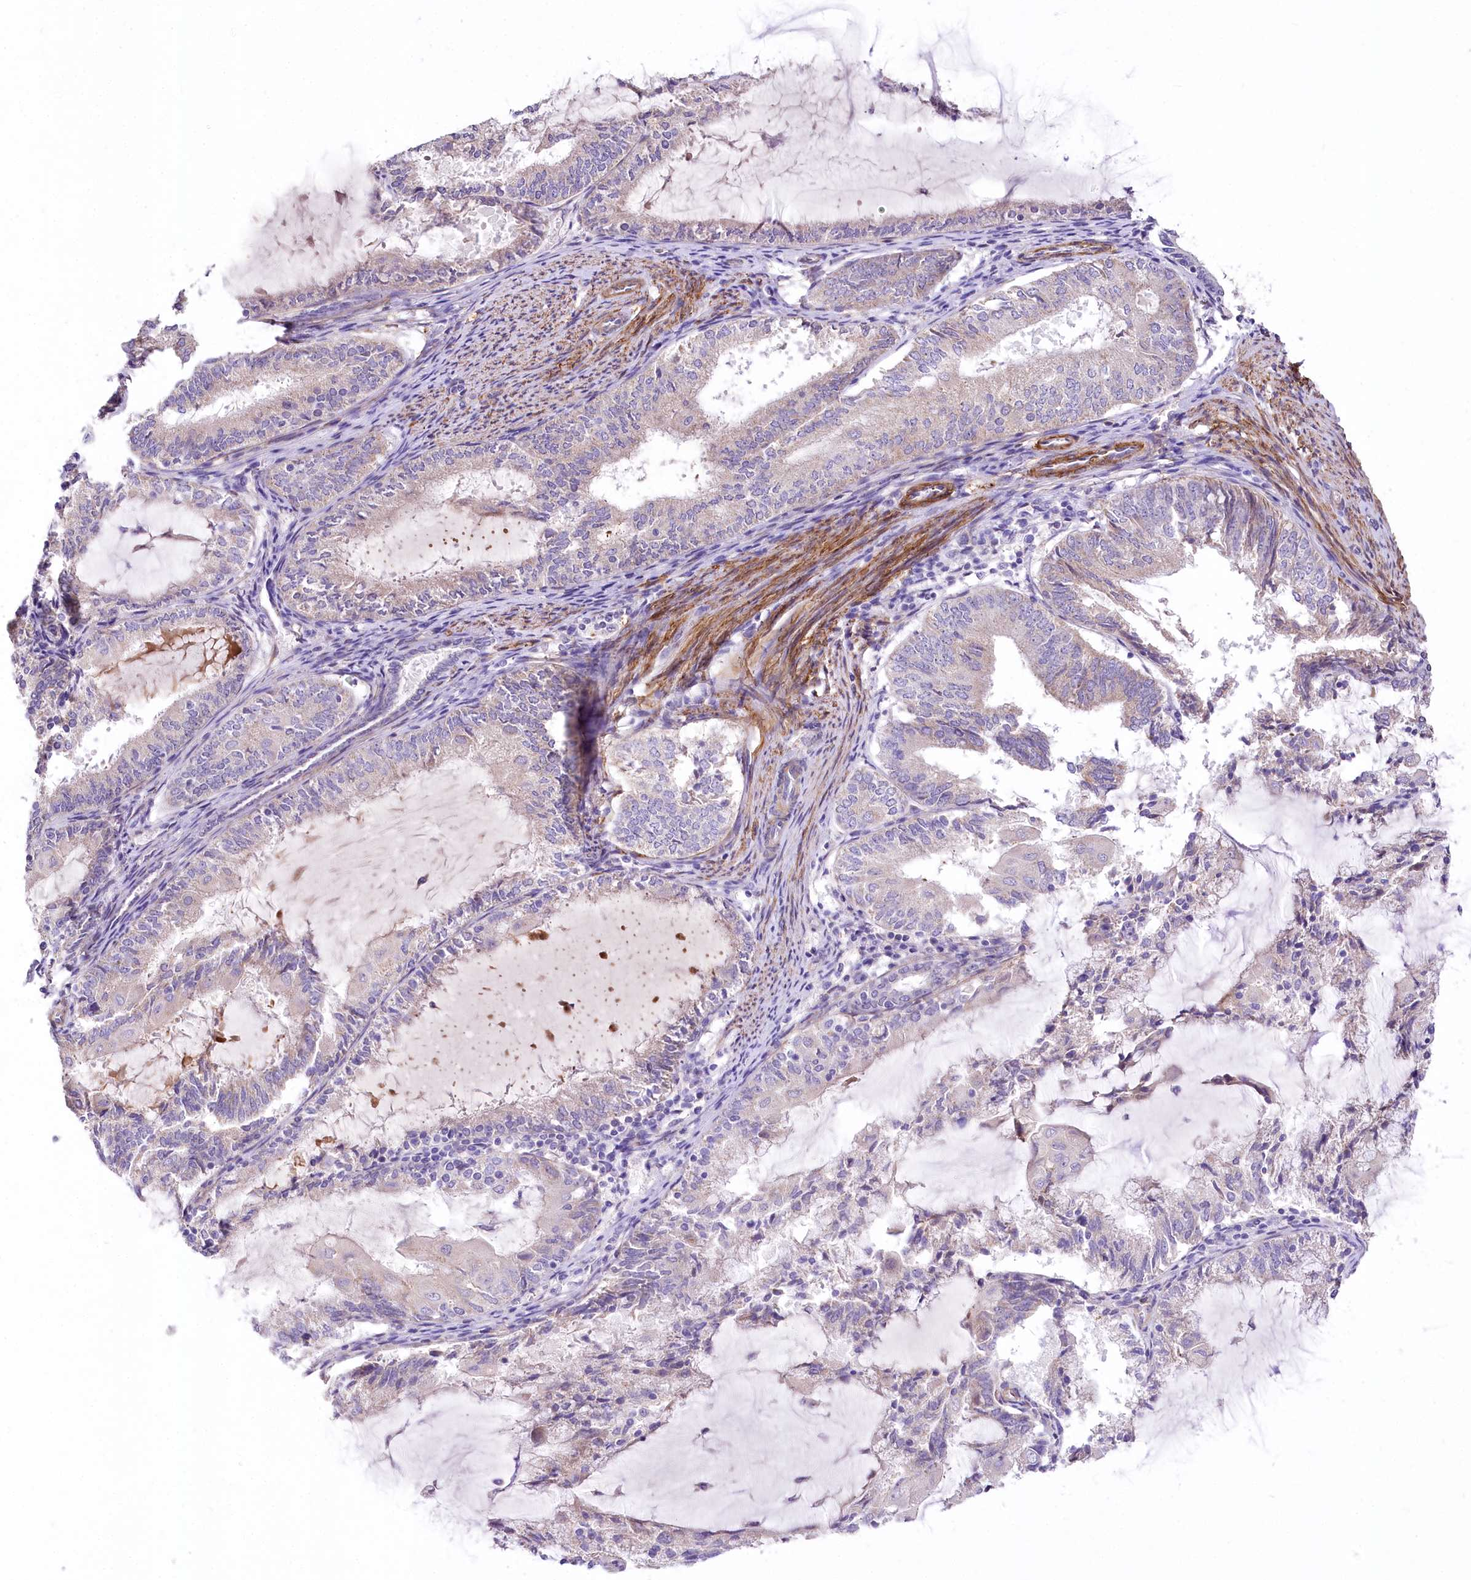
{"staining": {"intensity": "negative", "quantity": "none", "location": "none"}, "tissue": "endometrial cancer", "cell_type": "Tumor cells", "image_type": "cancer", "snomed": [{"axis": "morphology", "description": "Adenocarcinoma, NOS"}, {"axis": "topography", "description": "Endometrium"}], "caption": "This is an IHC image of endometrial adenocarcinoma. There is no positivity in tumor cells.", "gene": "RDH16", "patient": {"sex": "female", "age": 81}}